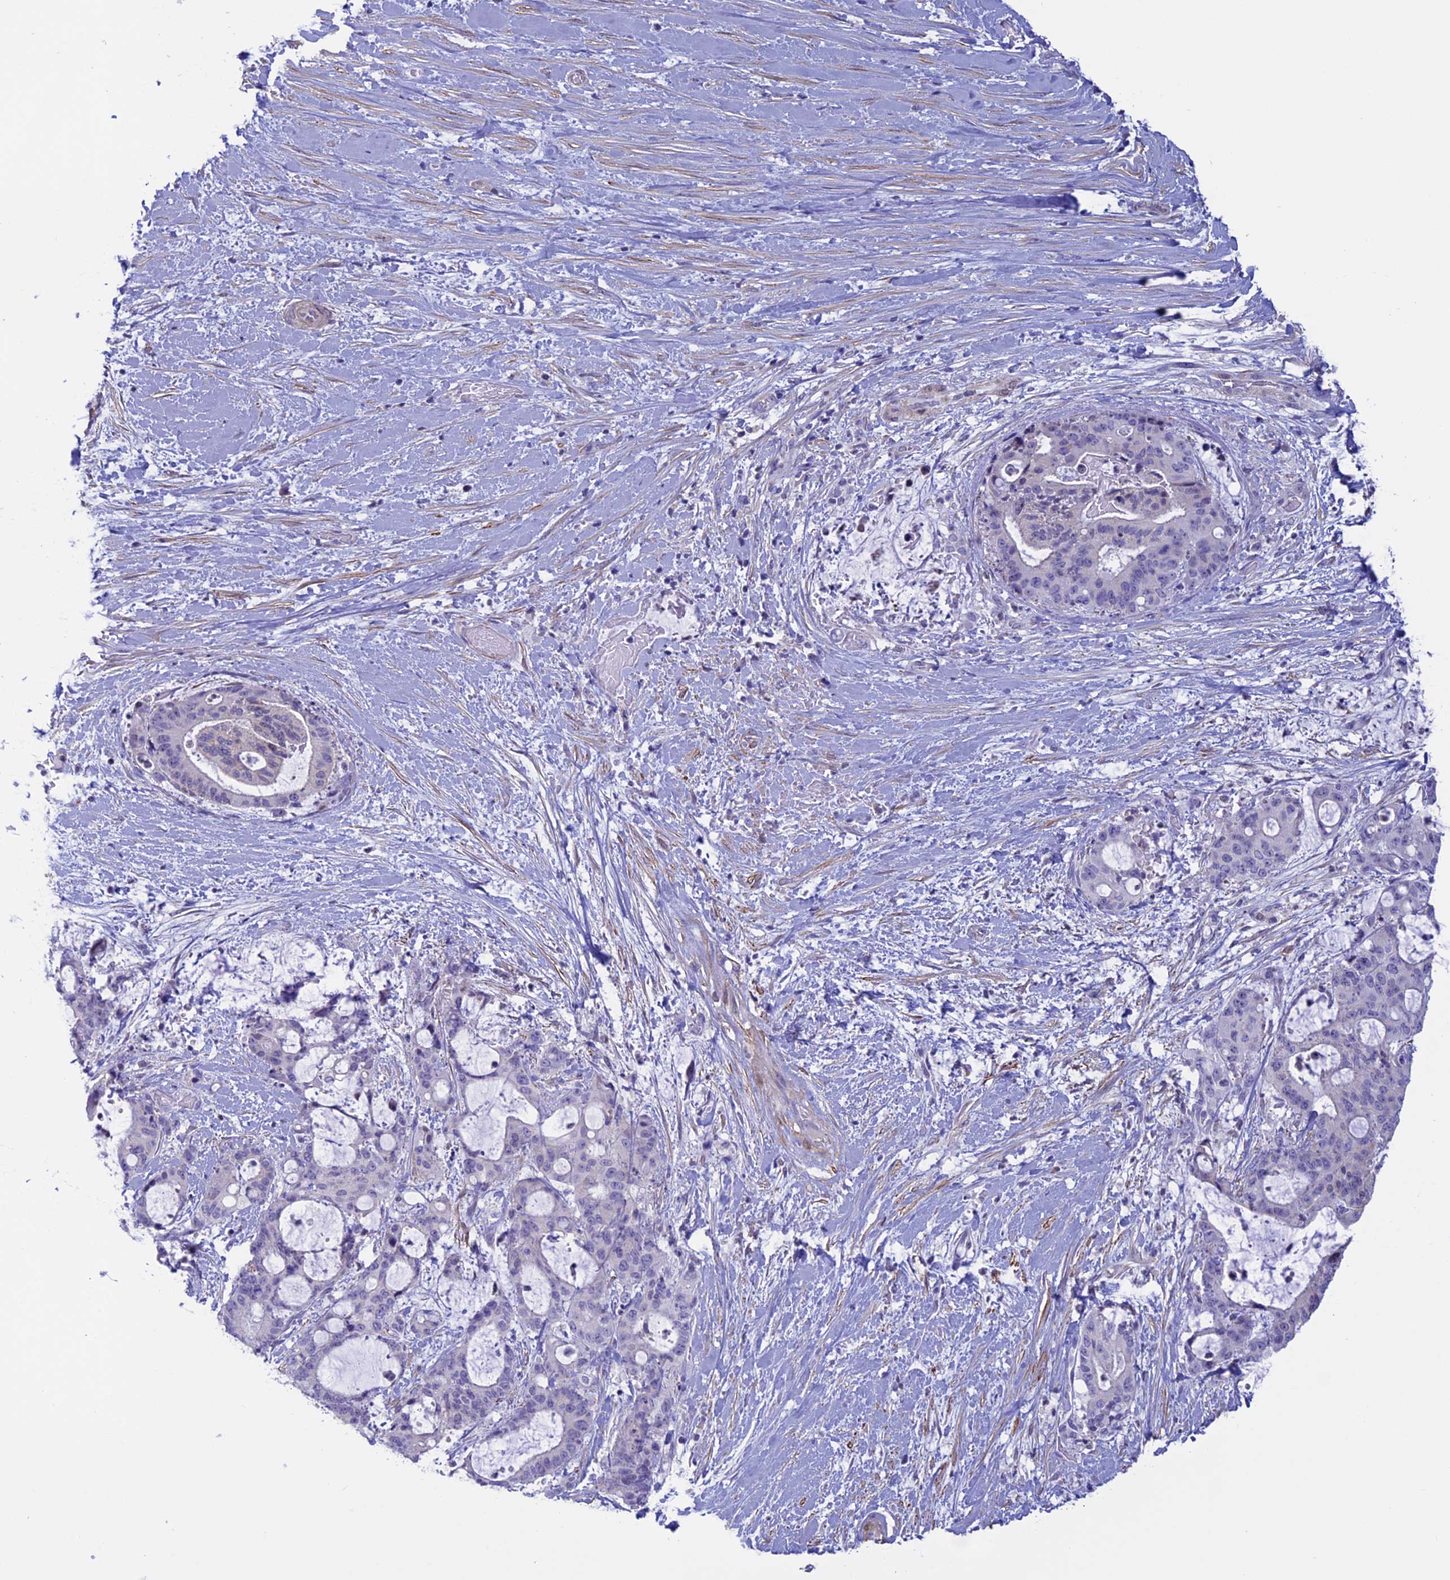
{"staining": {"intensity": "negative", "quantity": "none", "location": "none"}, "tissue": "liver cancer", "cell_type": "Tumor cells", "image_type": "cancer", "snomed": [{"axis": "morphology", "description": "Normal tissue, NOS"}, {"axis": "morphology", "description": "Cholangiocarcinoma"}, {"axis": "topography", "description": "Liver"}, {"axis": "topography", "description": "Peripheral nerve tissue"}], "caption": "DAB (3,3'-diaminobenzidine) immunohistochemical staining of liver cancer demonstrates no significant staining in tumor cells.", "gene": "IGSF6", "patient": {"sex": "female", "age": 73}}